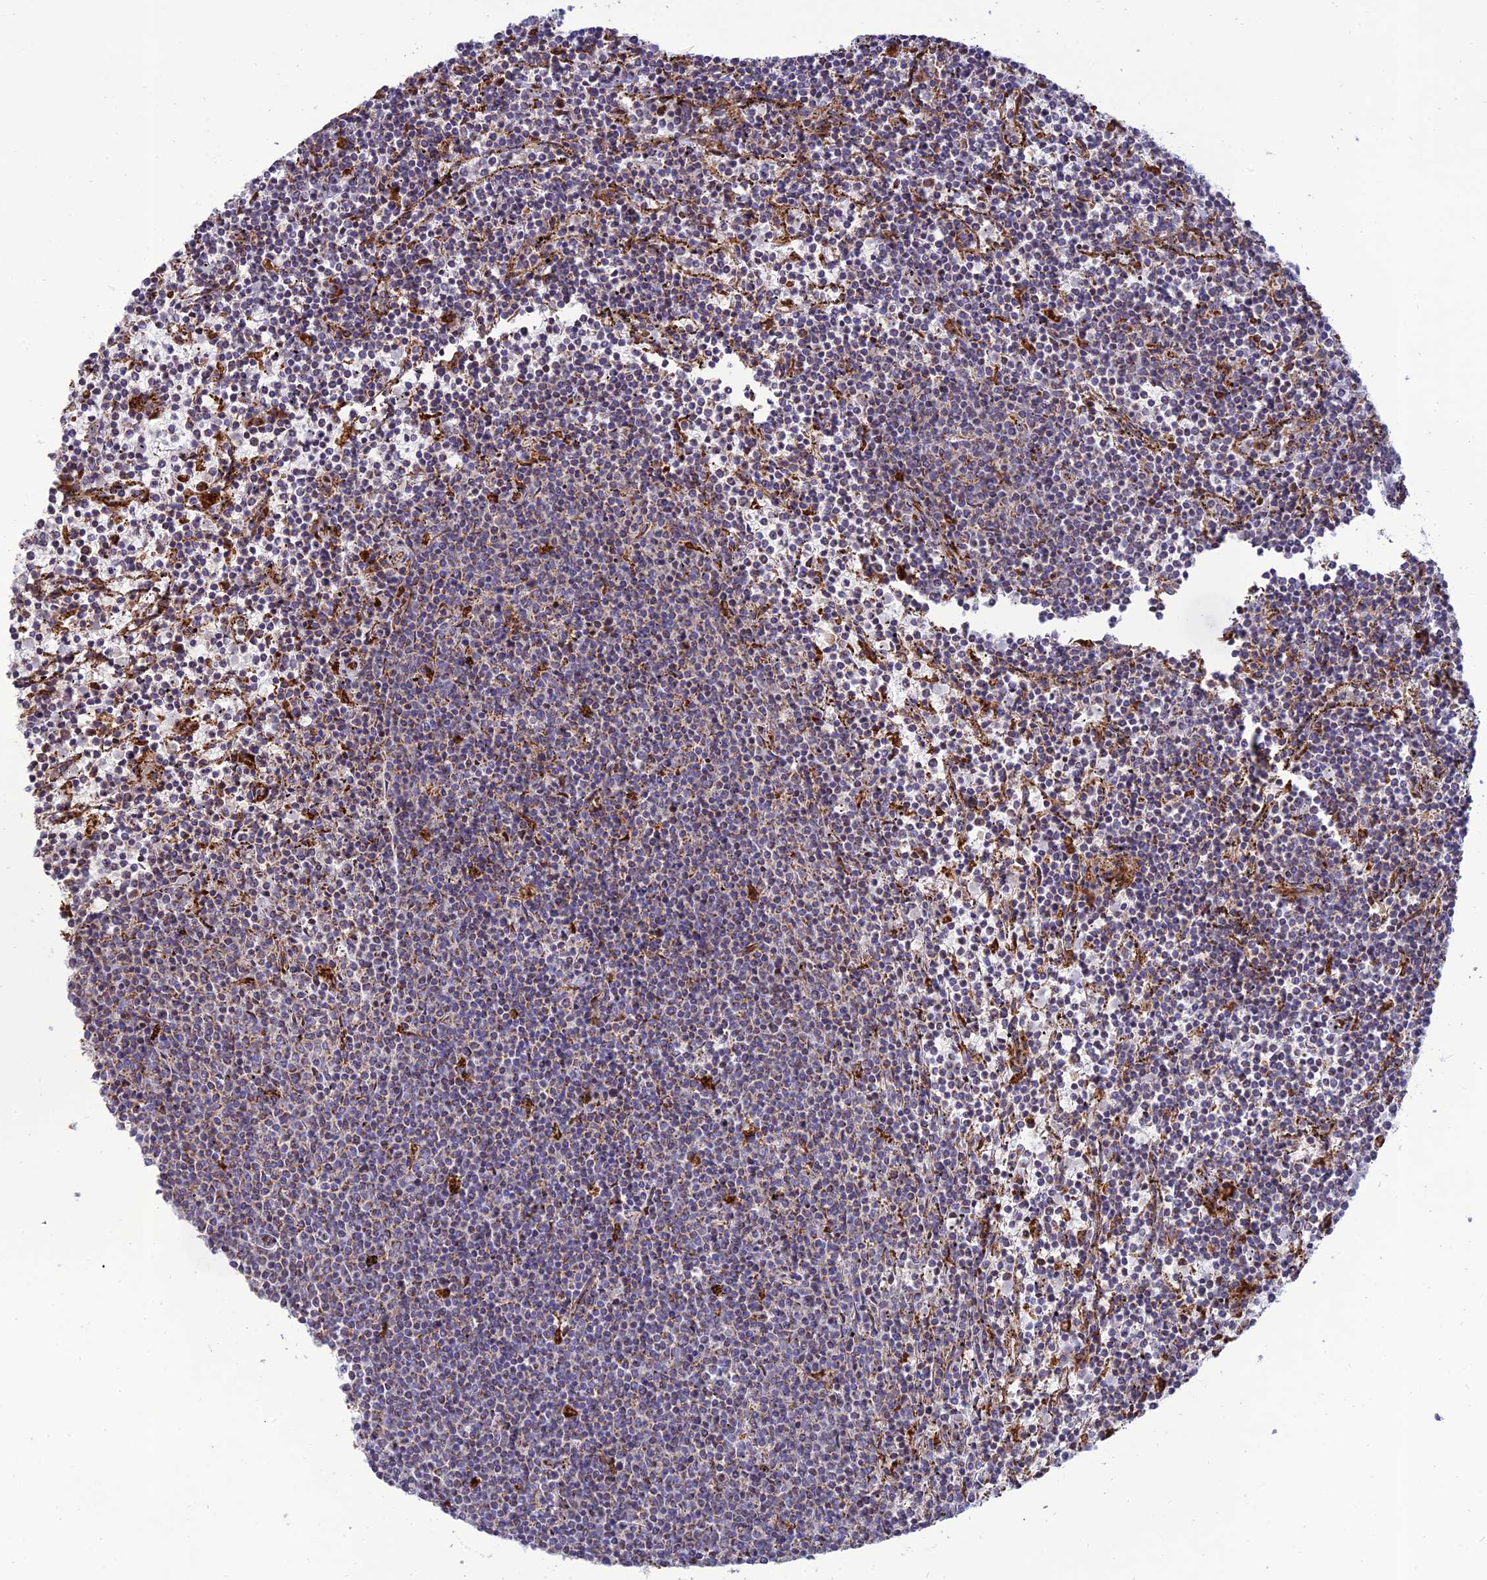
{"staining": {"intensity": "negative", "quantity": "none", "location": "none"}, "tissue": "lymphoma", "cell_type": "Tumor cells", "image_type": "cancer", "snomed": [{"axis": "morphology", "description": "Malignant lymphoma, non-Hodgkin's type, Low grade"}, {"axis": "topography", "description": "Spleen"}], "caption": "The image shows no significant staining in tumor cells of low-grade malignant lymphoma, non-Hodgkin's type.", "gene": "RCN3", "patient": {"sex": "female", "age": 50}}